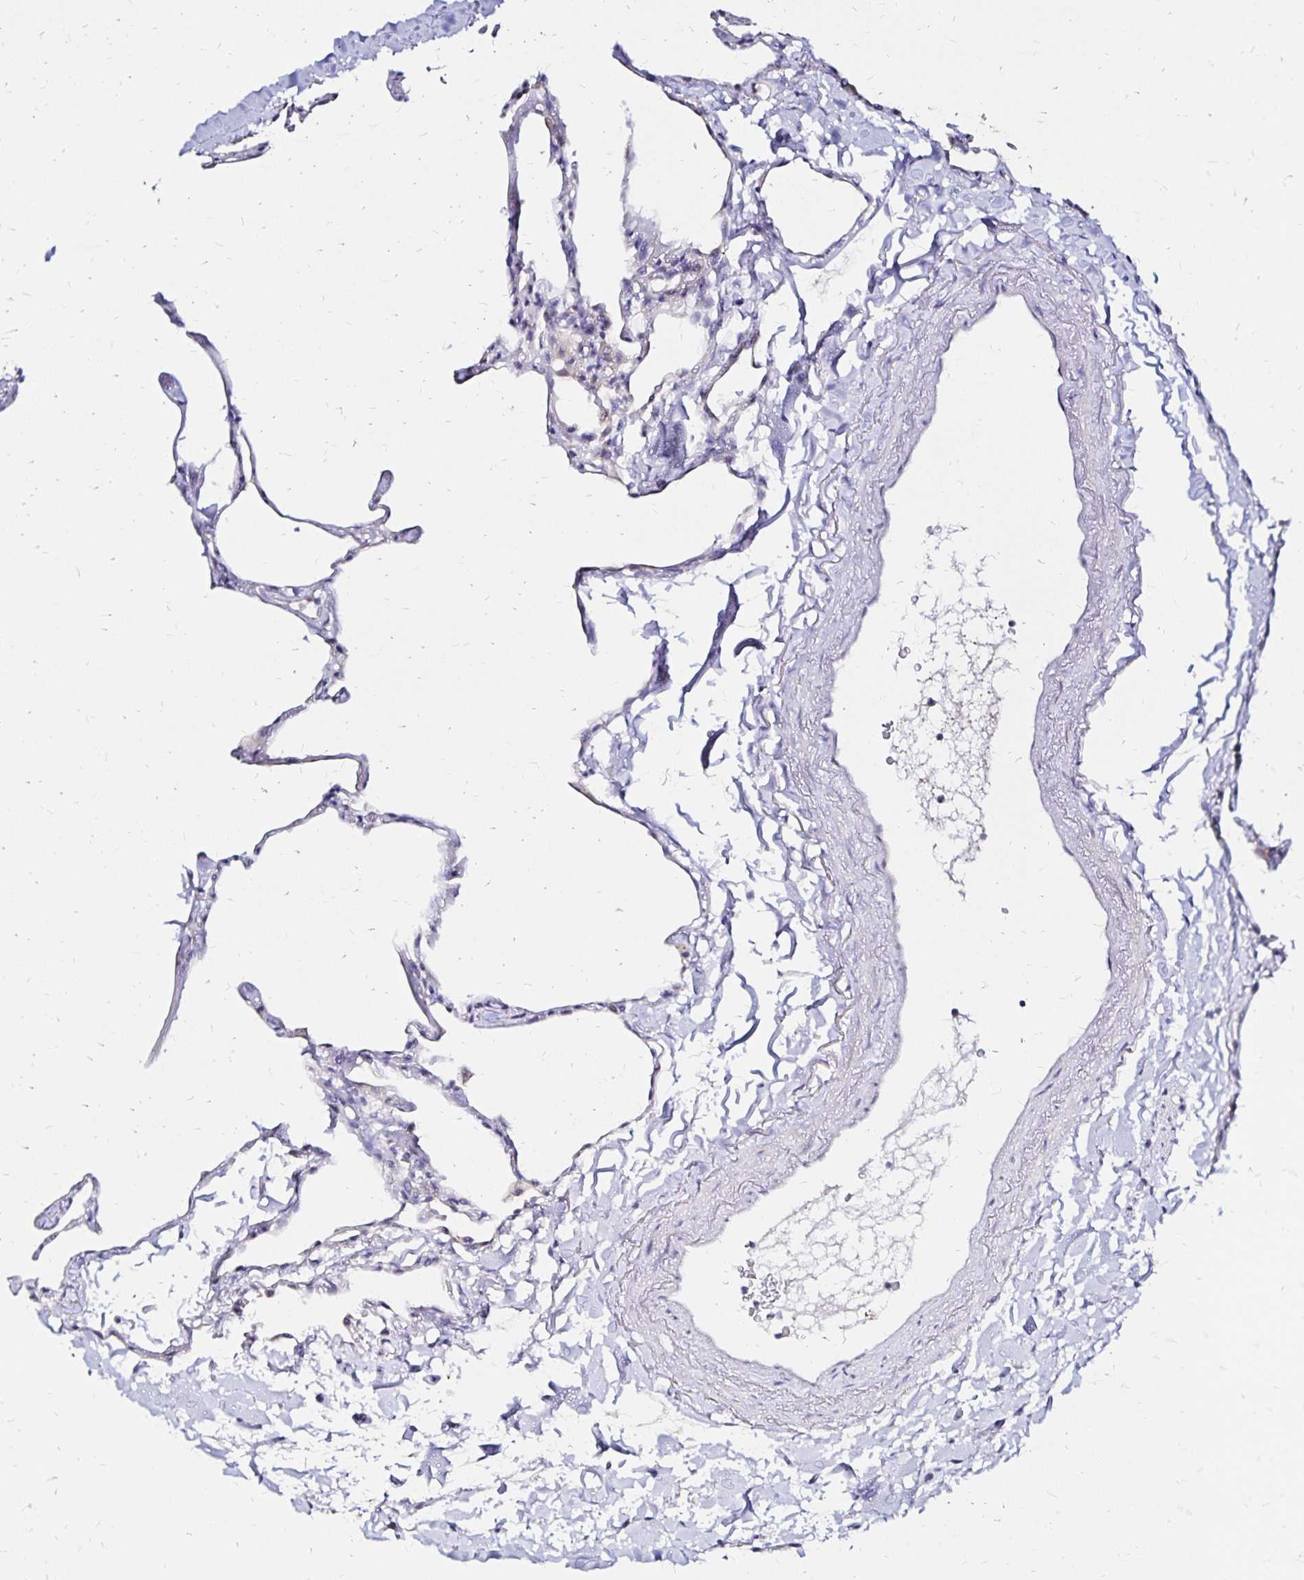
{"staining": {"intensity": "negative", "quantity": "none", "location": "none"}, "tissue": "lung", "cell_type": "Alveolar cells", "image_type": "normal", "snomed": [{"axis": "morphology", "description": "Normal tissue, NOS"}, {"axis": "topography", "description": "Lung"}], "caption": "Immunohistochemistry of unremarkable lung displays no expression in alveolar cells.", "gene": "SLC5A1", "patient": {"sex": "male", "age": 65}}